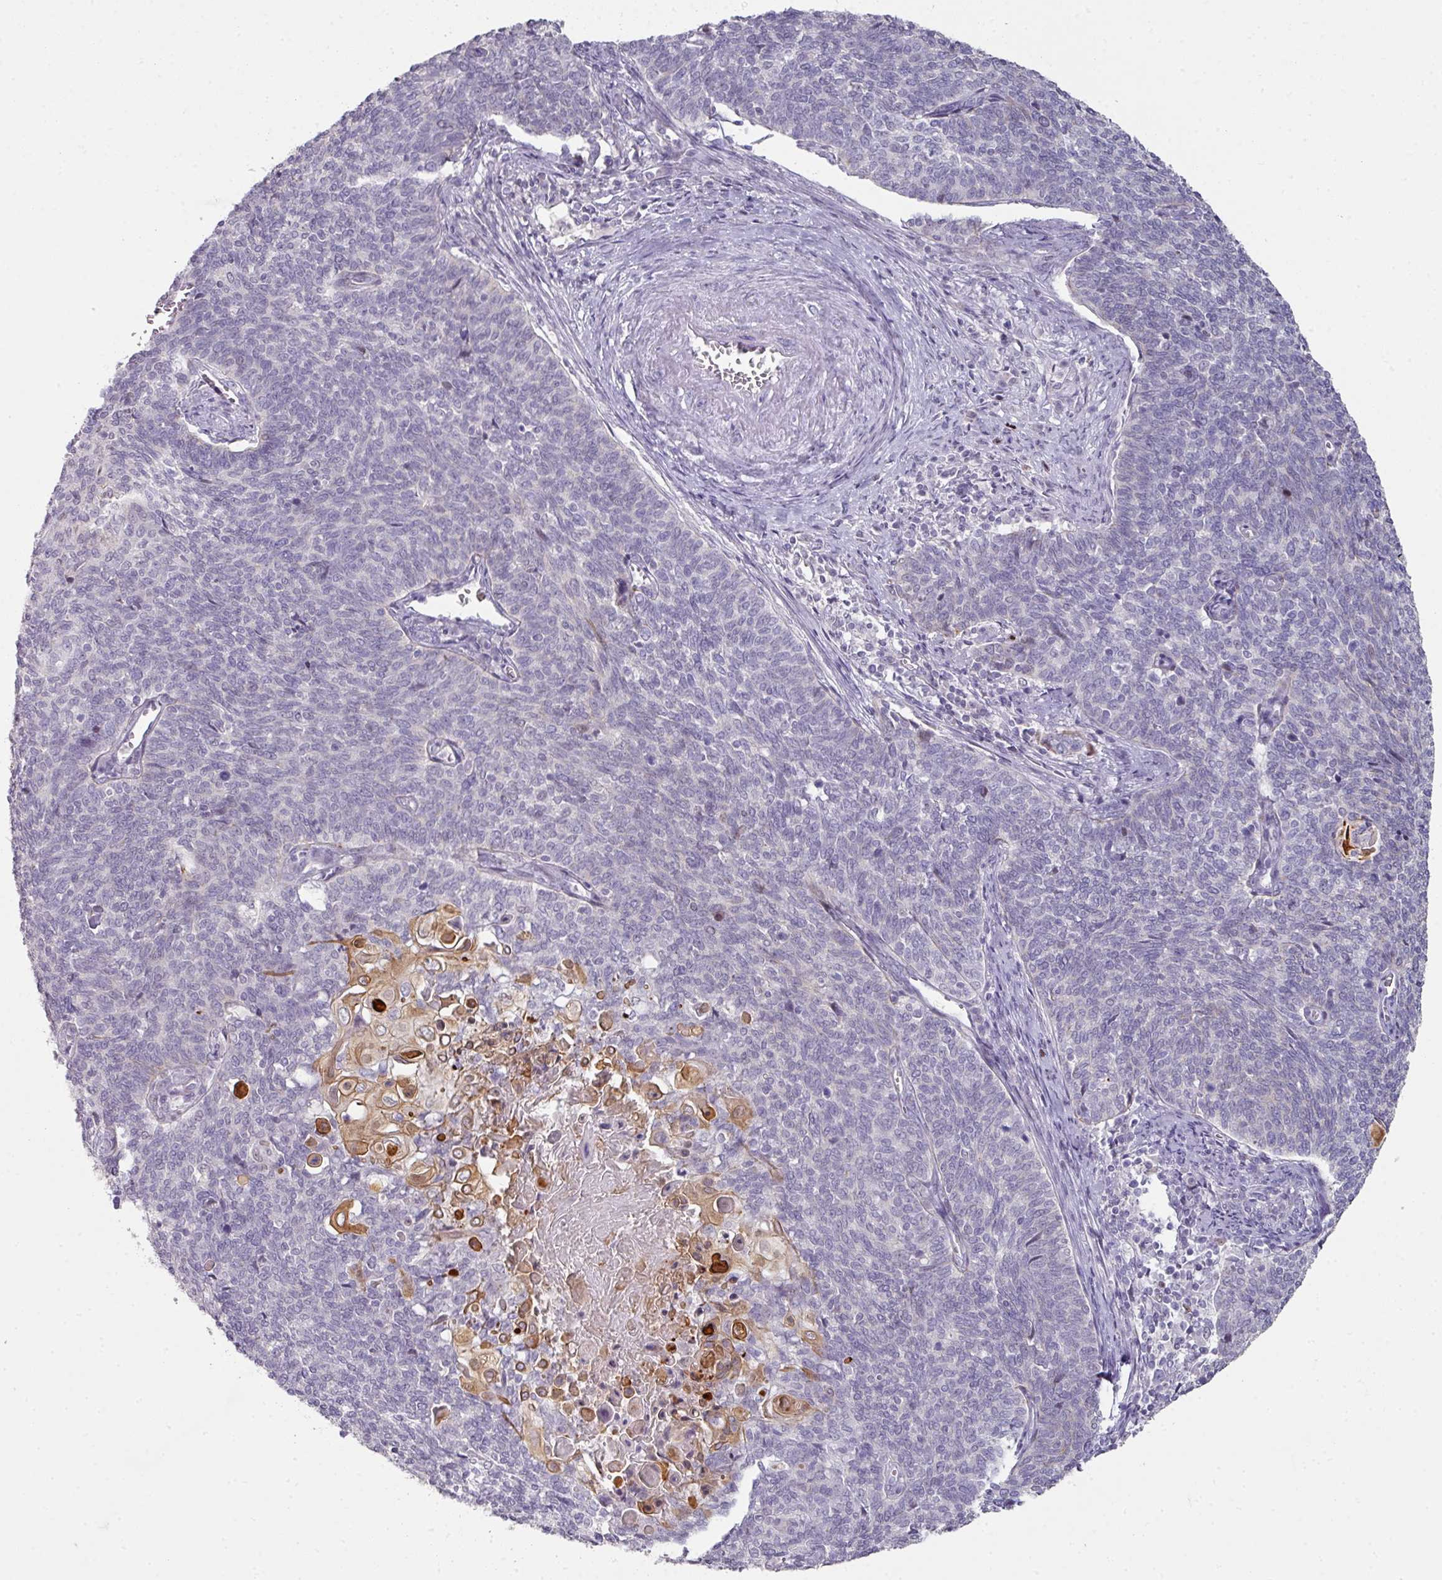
{"staining": {"intensity": "negative", "quantity": "none", "location": "none"}, "tissue": "cervical cancer", "cell_type": "Tumor cells", "image_type": "cancer", "snomed": [{"axis": "morphology", "description": "Squamous cell carcinoma, NOS"}, {"axis": "topography", "description": "Cervix"}], "caption": "This is a image of immunohistochemistry (IHC) staining of cervical cancer, which shows no positivity in tumor cells.", "gene": "GTF2H3", "patient": {"sex": "female", "age": 39}}